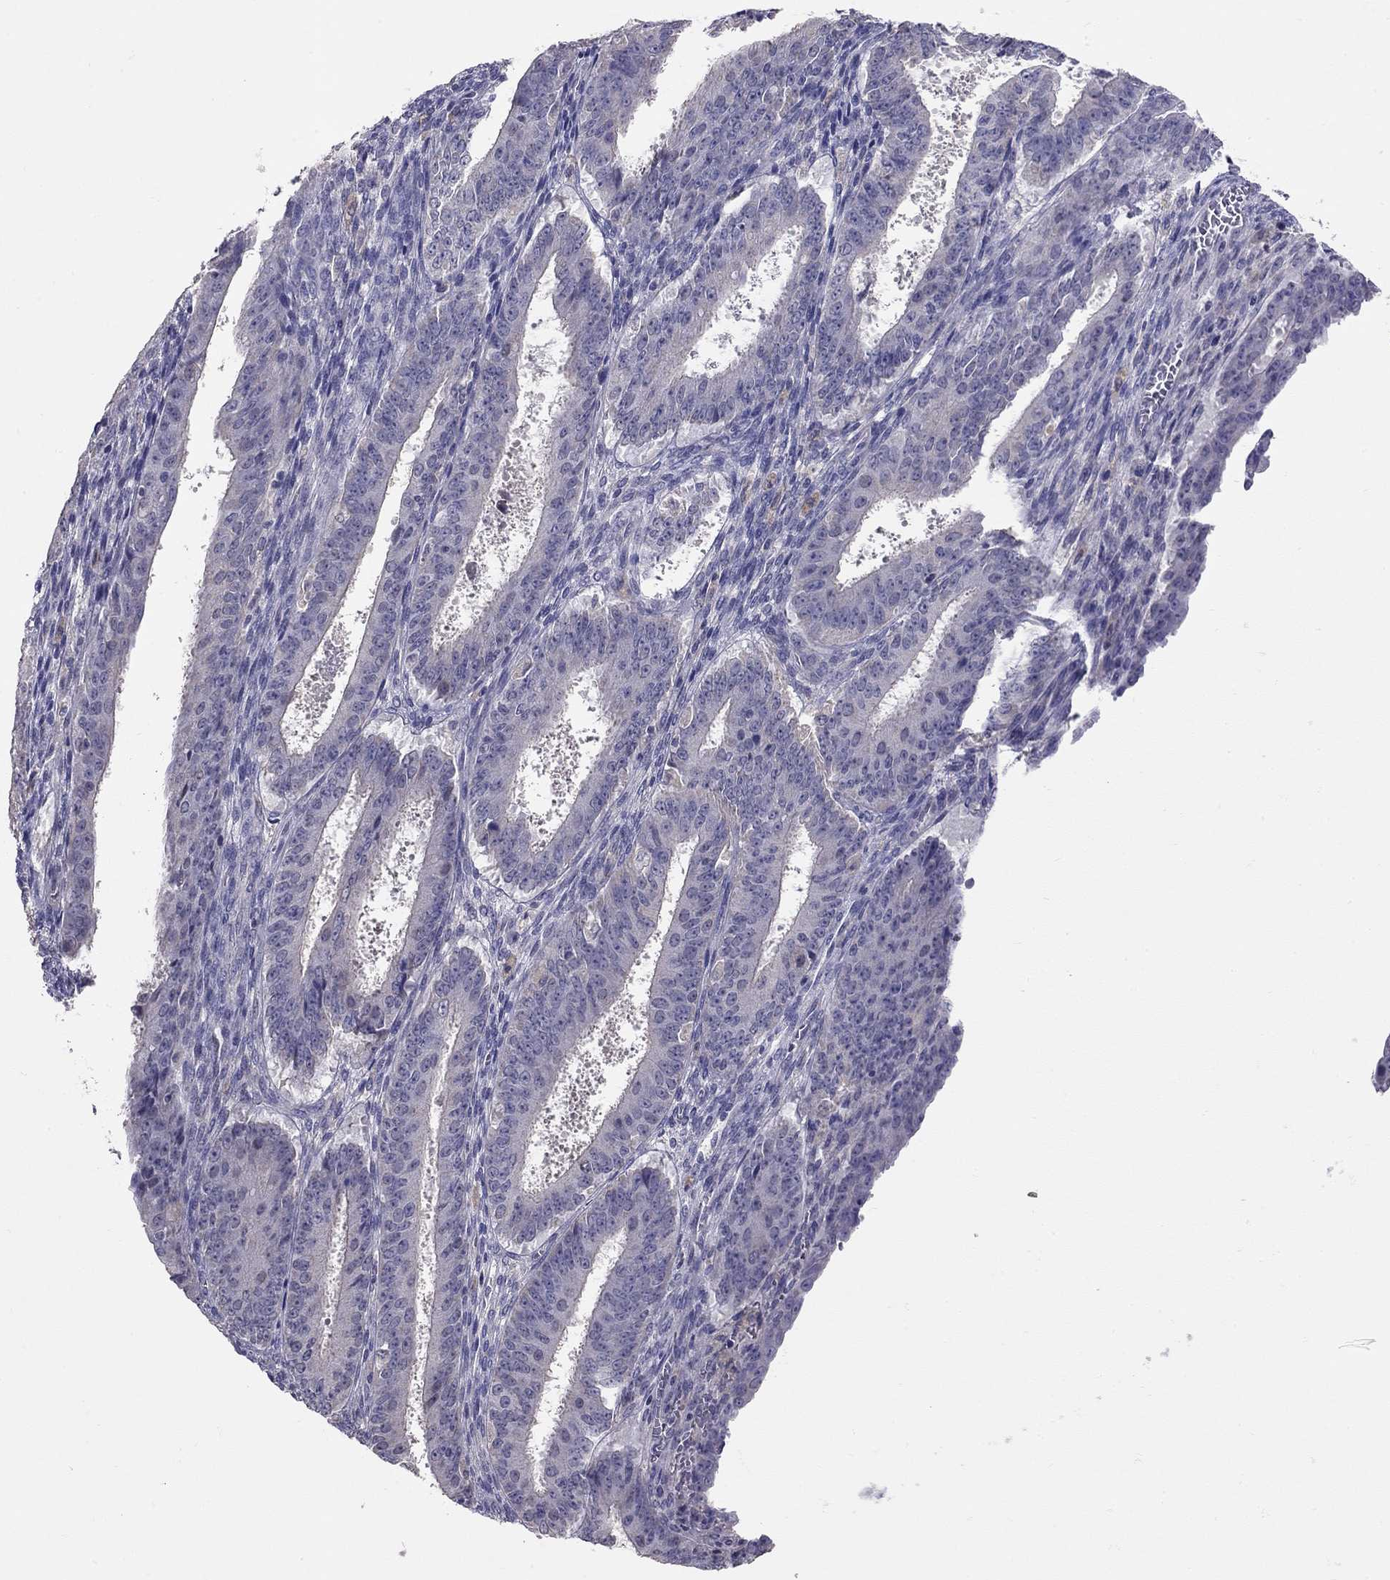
{"staining": {"intensity": "negative", "quantity": "none", "location": "none"}, "tissue": "ovarian cancer", "cell_type": "Tumor cells", "image_type": "cancer", "snomed": [{"axis": "morphology", "description": "Carcinoma, endometroid"}, {"axis": "topography", "description": "Ovary"}], "caption": "Immunohistochemical staining of human ovarian cancer displays no significant positivity in tumor cells.", "gene": "RTP5", "patient": {"sex": "female", "age": 42}}